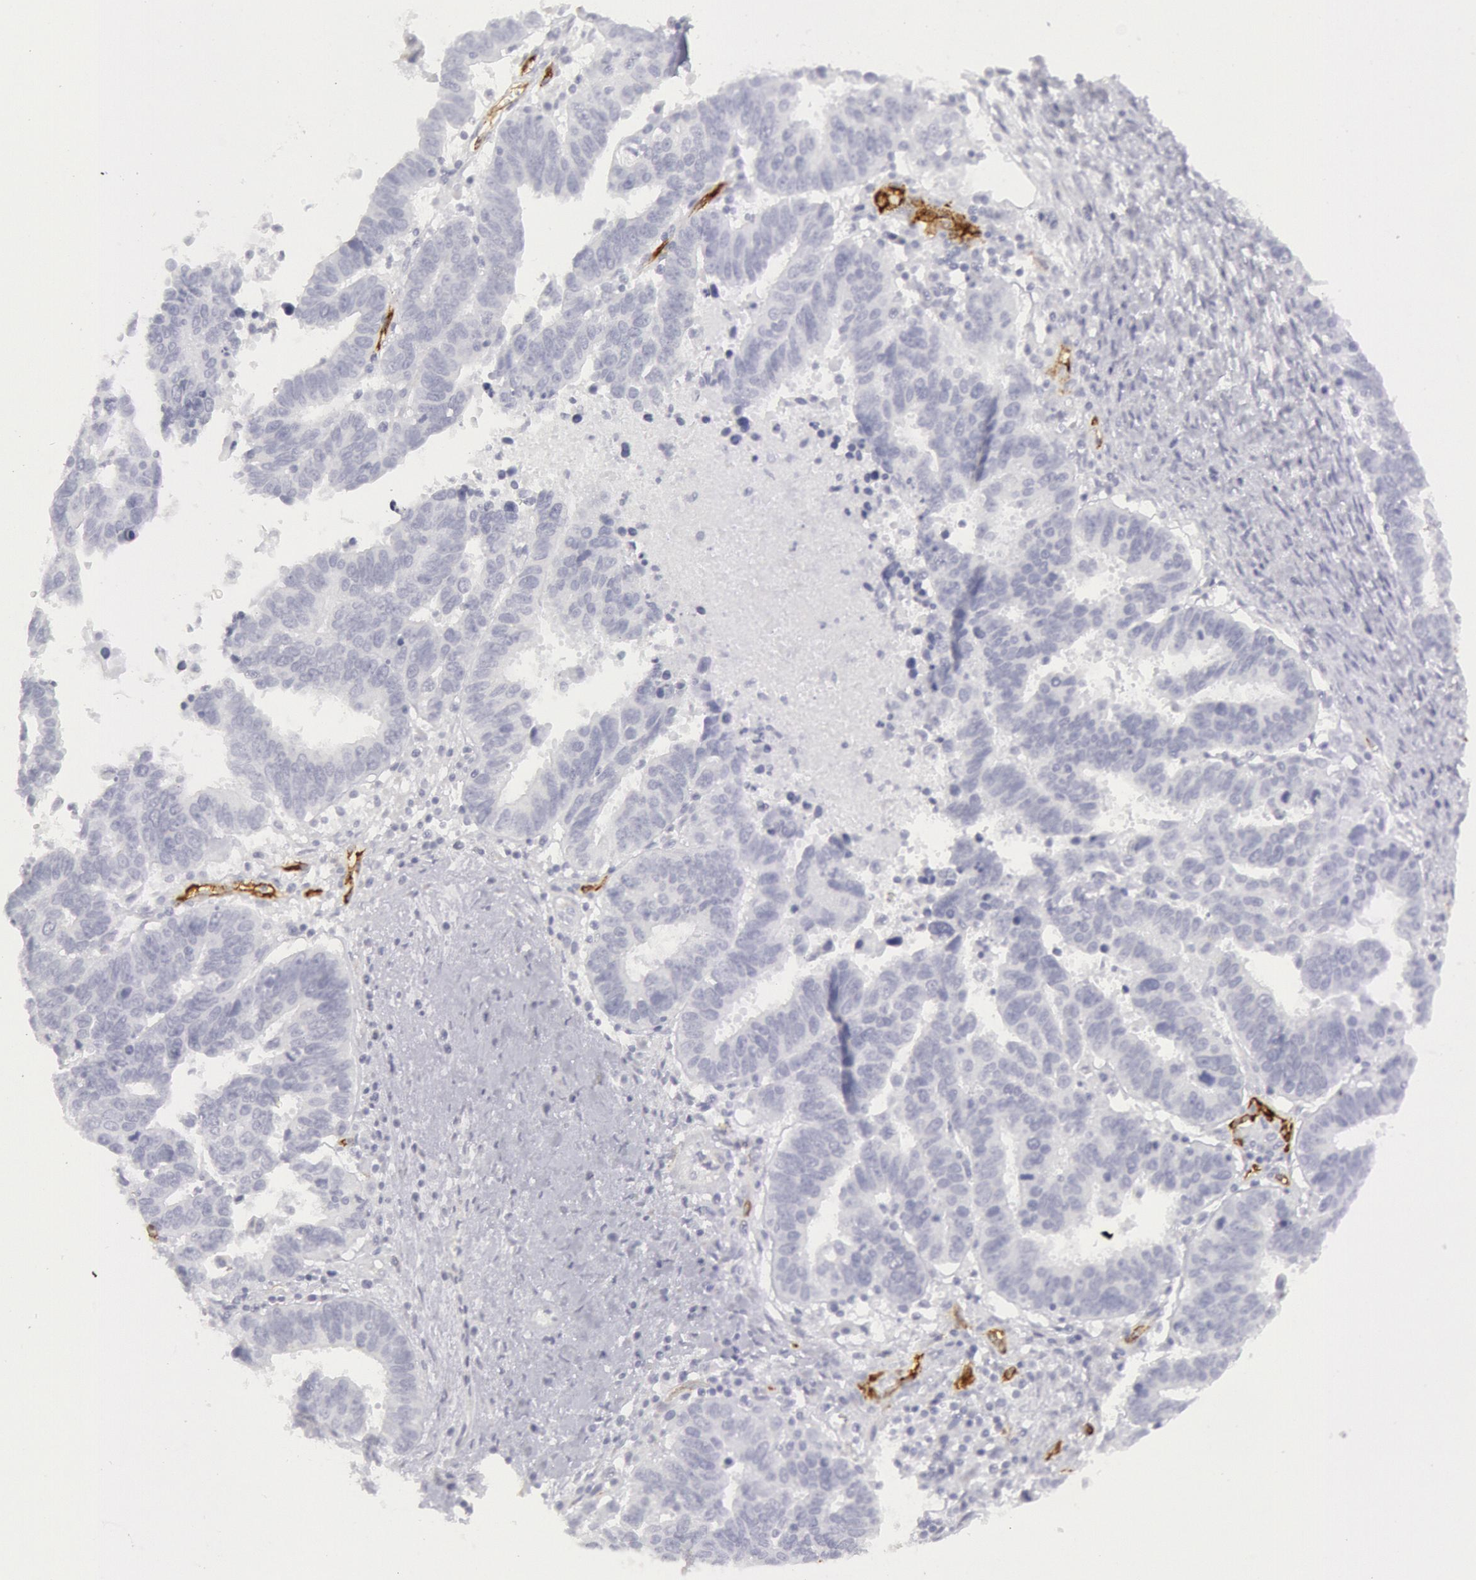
{"staining": {"intensity": "negative", "quantity": "none", "location": "none"}, "tissue": "ovarian cancer", "cell_type": "Tumor cells", "image_type": "cancer", "snomed": [{"axis": "morphology", "description": "Carcinoma, endometroid"}, {"axis": "morphology", "description": "Cystadenocarcinoma, serous, NOS"}, {"axis": "topography", "description": "Ovary"}], "caption": "The micrograph demonstrates no staining of tumor cells in serous cystadenocarcinoma (ovarian).", "gene": "CDH13", "patient": {"sex": "female", "age": 45}}